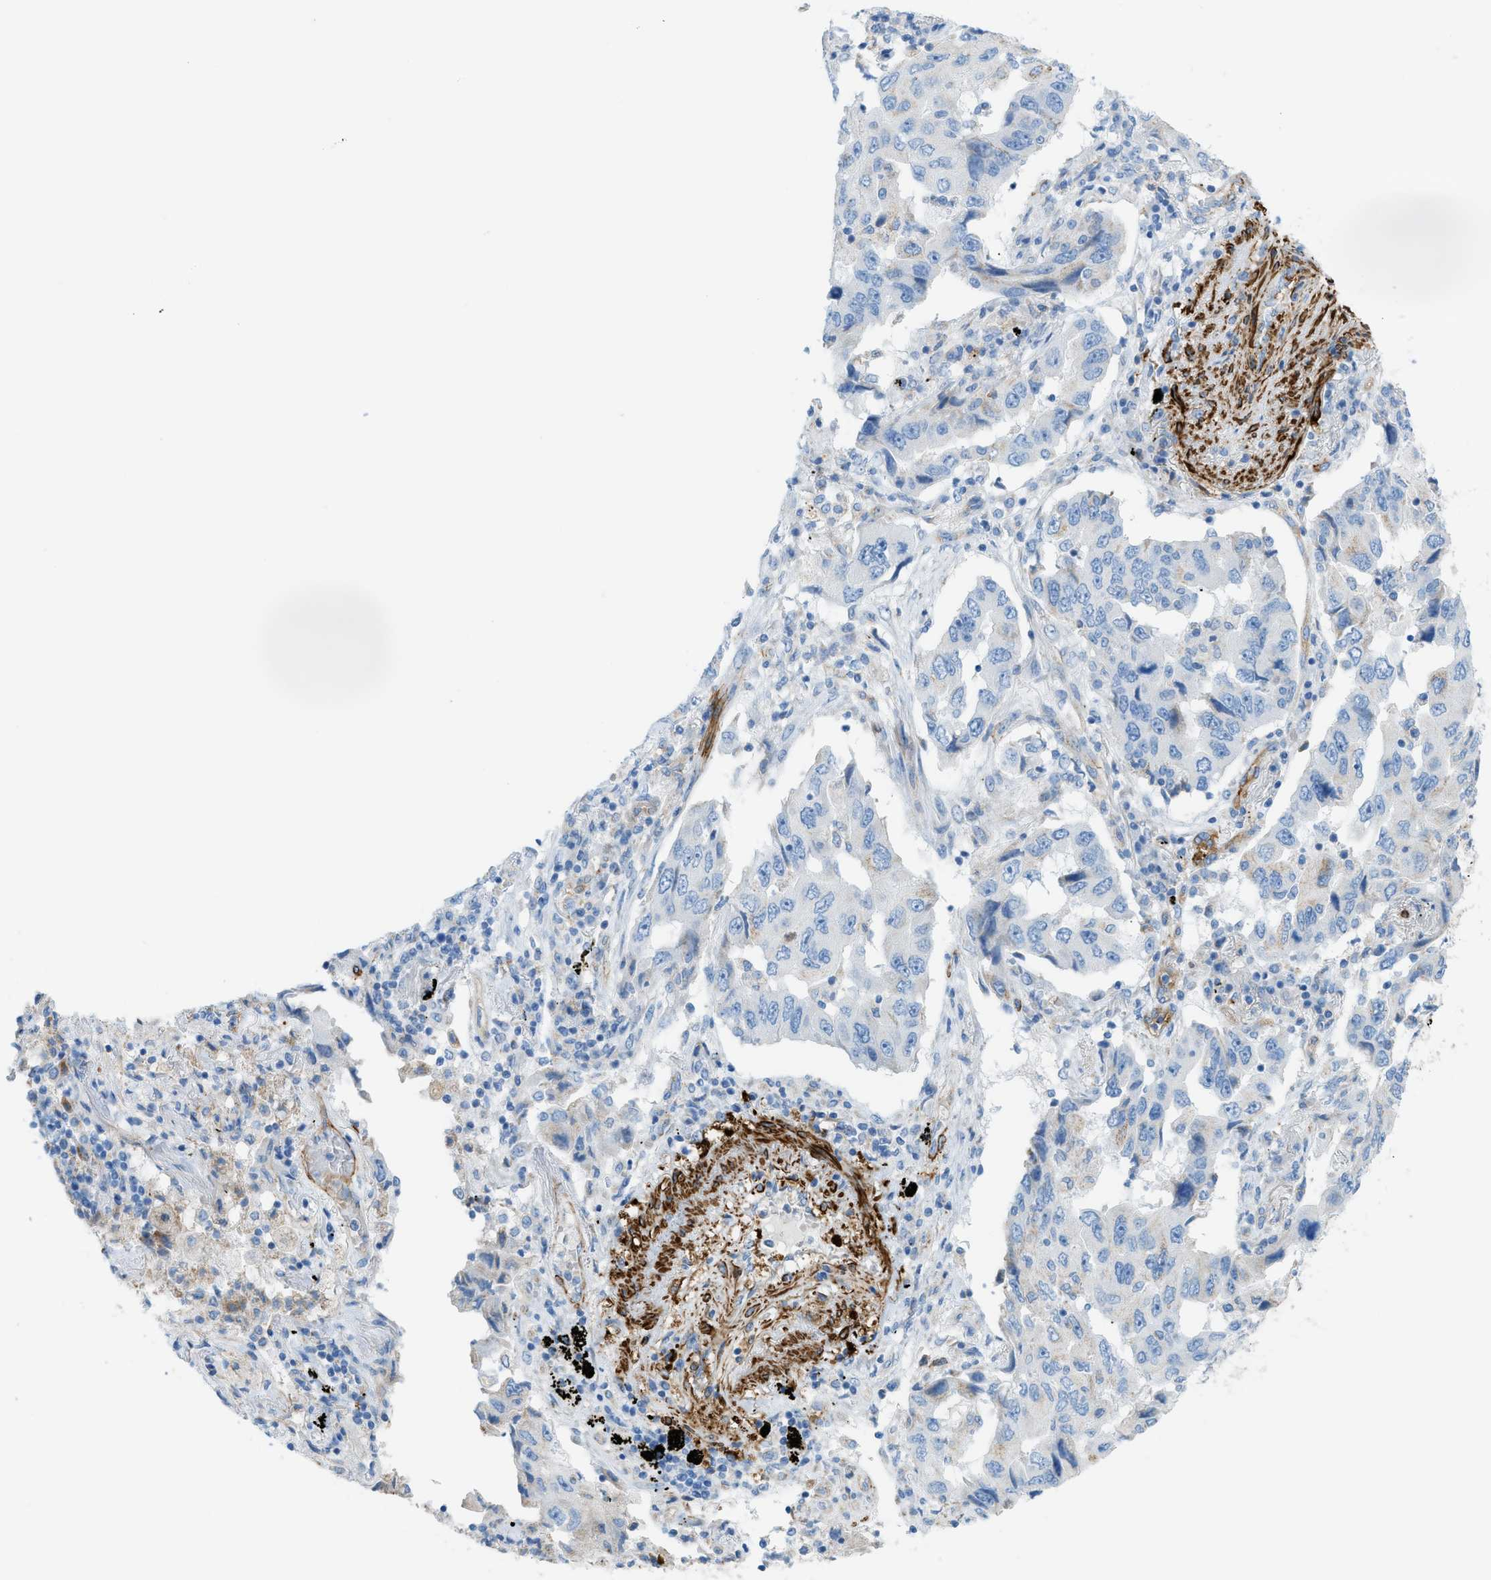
{"staining": {"intensity": "negative", "quantity": "none", "location": "none"}, "tissue": "lung cancer", "cell_type": "Tumor cells", "image_type": "cancer", "snomed": [{"axis": "morphology", "description": "Adenocarcinoma, NOS"}, {"axis": "topography", "description": "Lung"}], "caption": "Adenocarcinoma (lung) stained for a protein using IHC reveals no expression tumor cells.", "gene": "MYH11", "patient": {"sex": "female", "age": 65}}